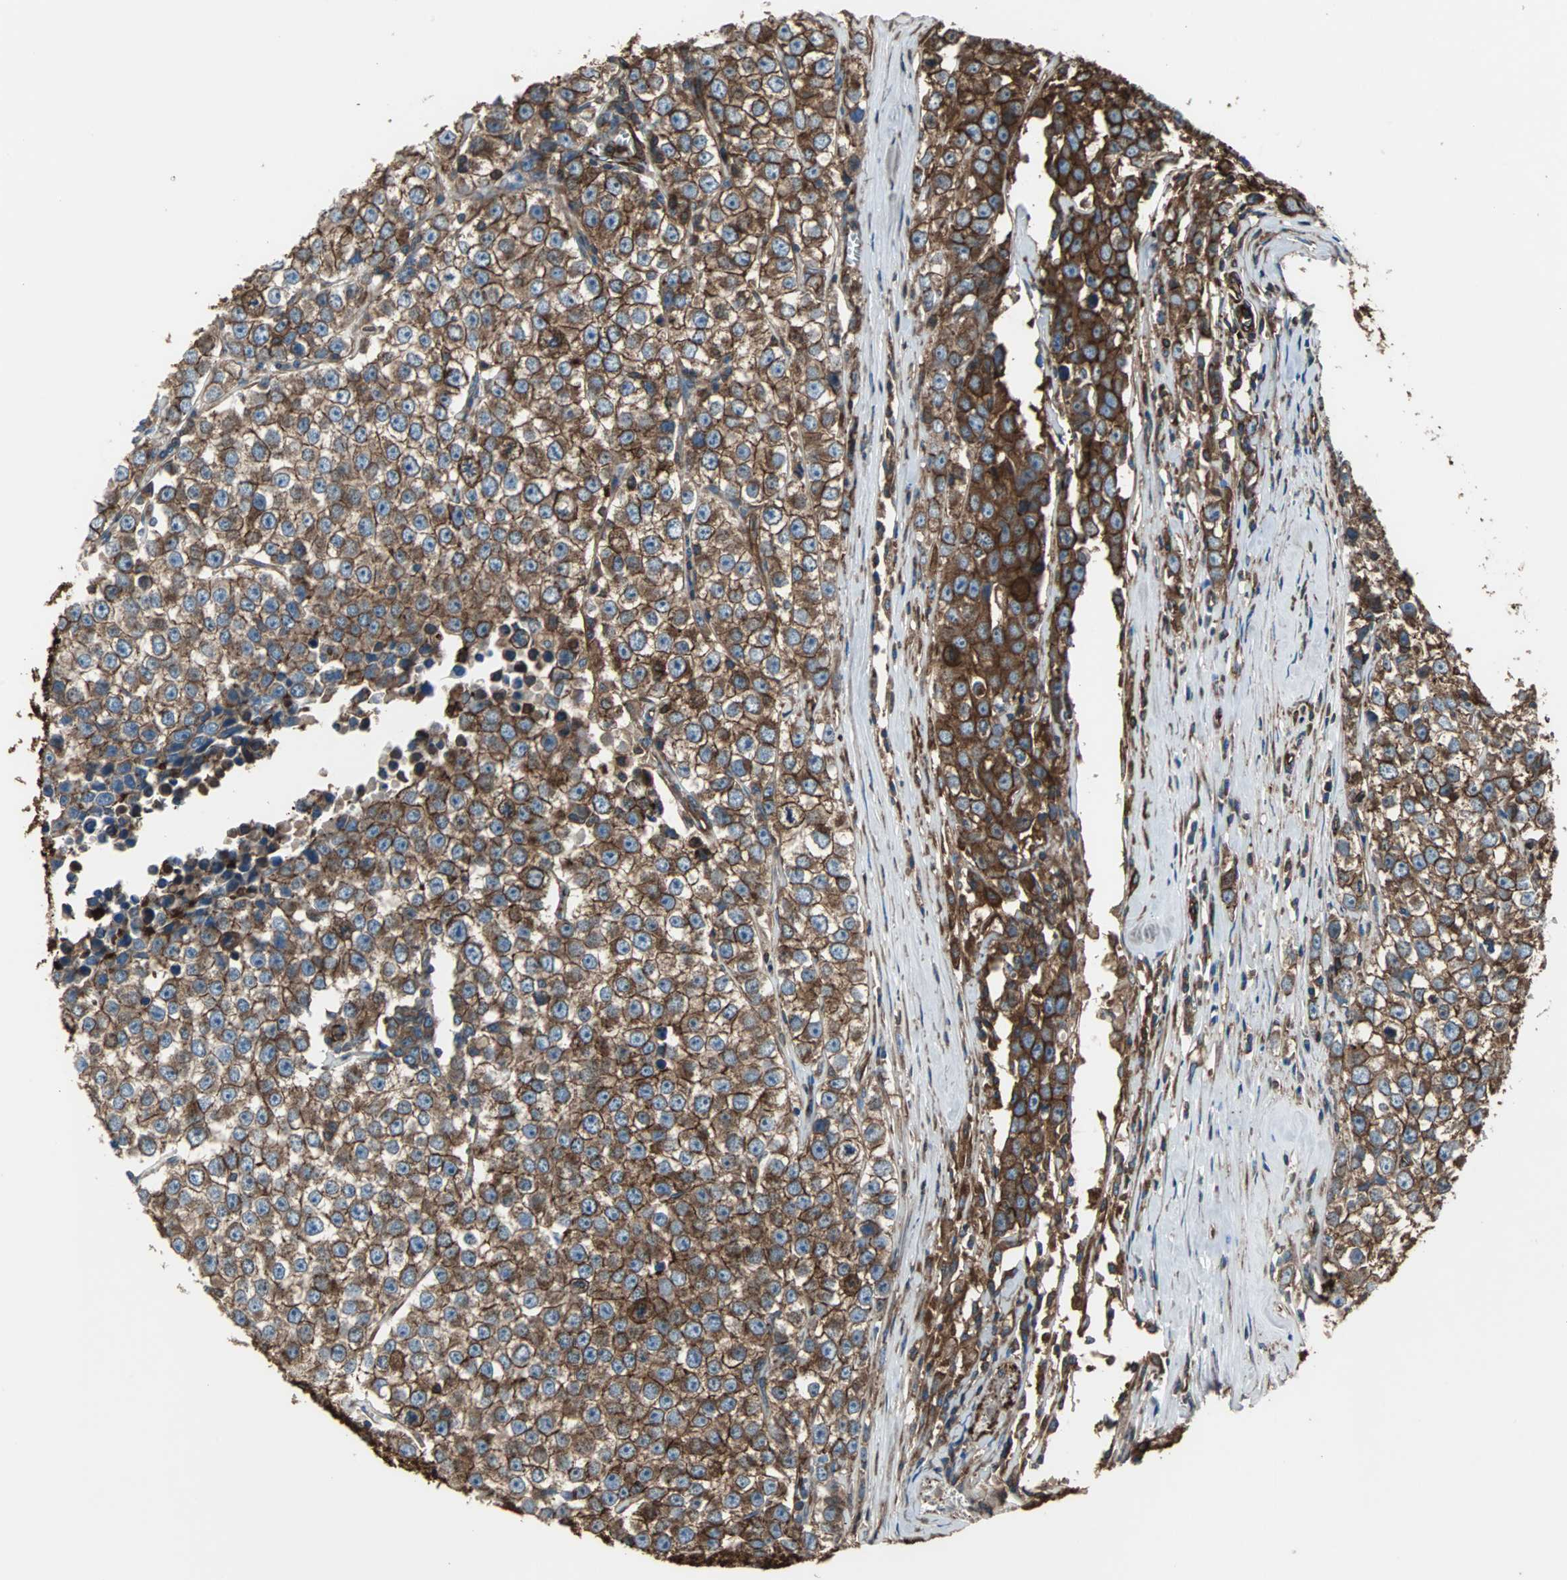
{"staining": {"intensity": "strong", "quantity": ">75%", "location": "cytoplasmic/membranous"}, "tissue": "testis cancer", "cell_type": "Tumor cells", "image_type": "cancer", "snomed": [{"axis": "morphology", "description": "Seminoma, NOS"}, {"axis": "morphology", "description": "Carcinoma, Embryonal, NOS"}, {"axis": "topography", "description": "Testis"}], "caption": "Embryonal carcinoma (testis) stained with a brown dye displays strong cytoplasmic/membranous positive positivity in about >75% of tumor cells.", "gene": "ACTN1", "patient": {"sex": "male", "age": 52}}